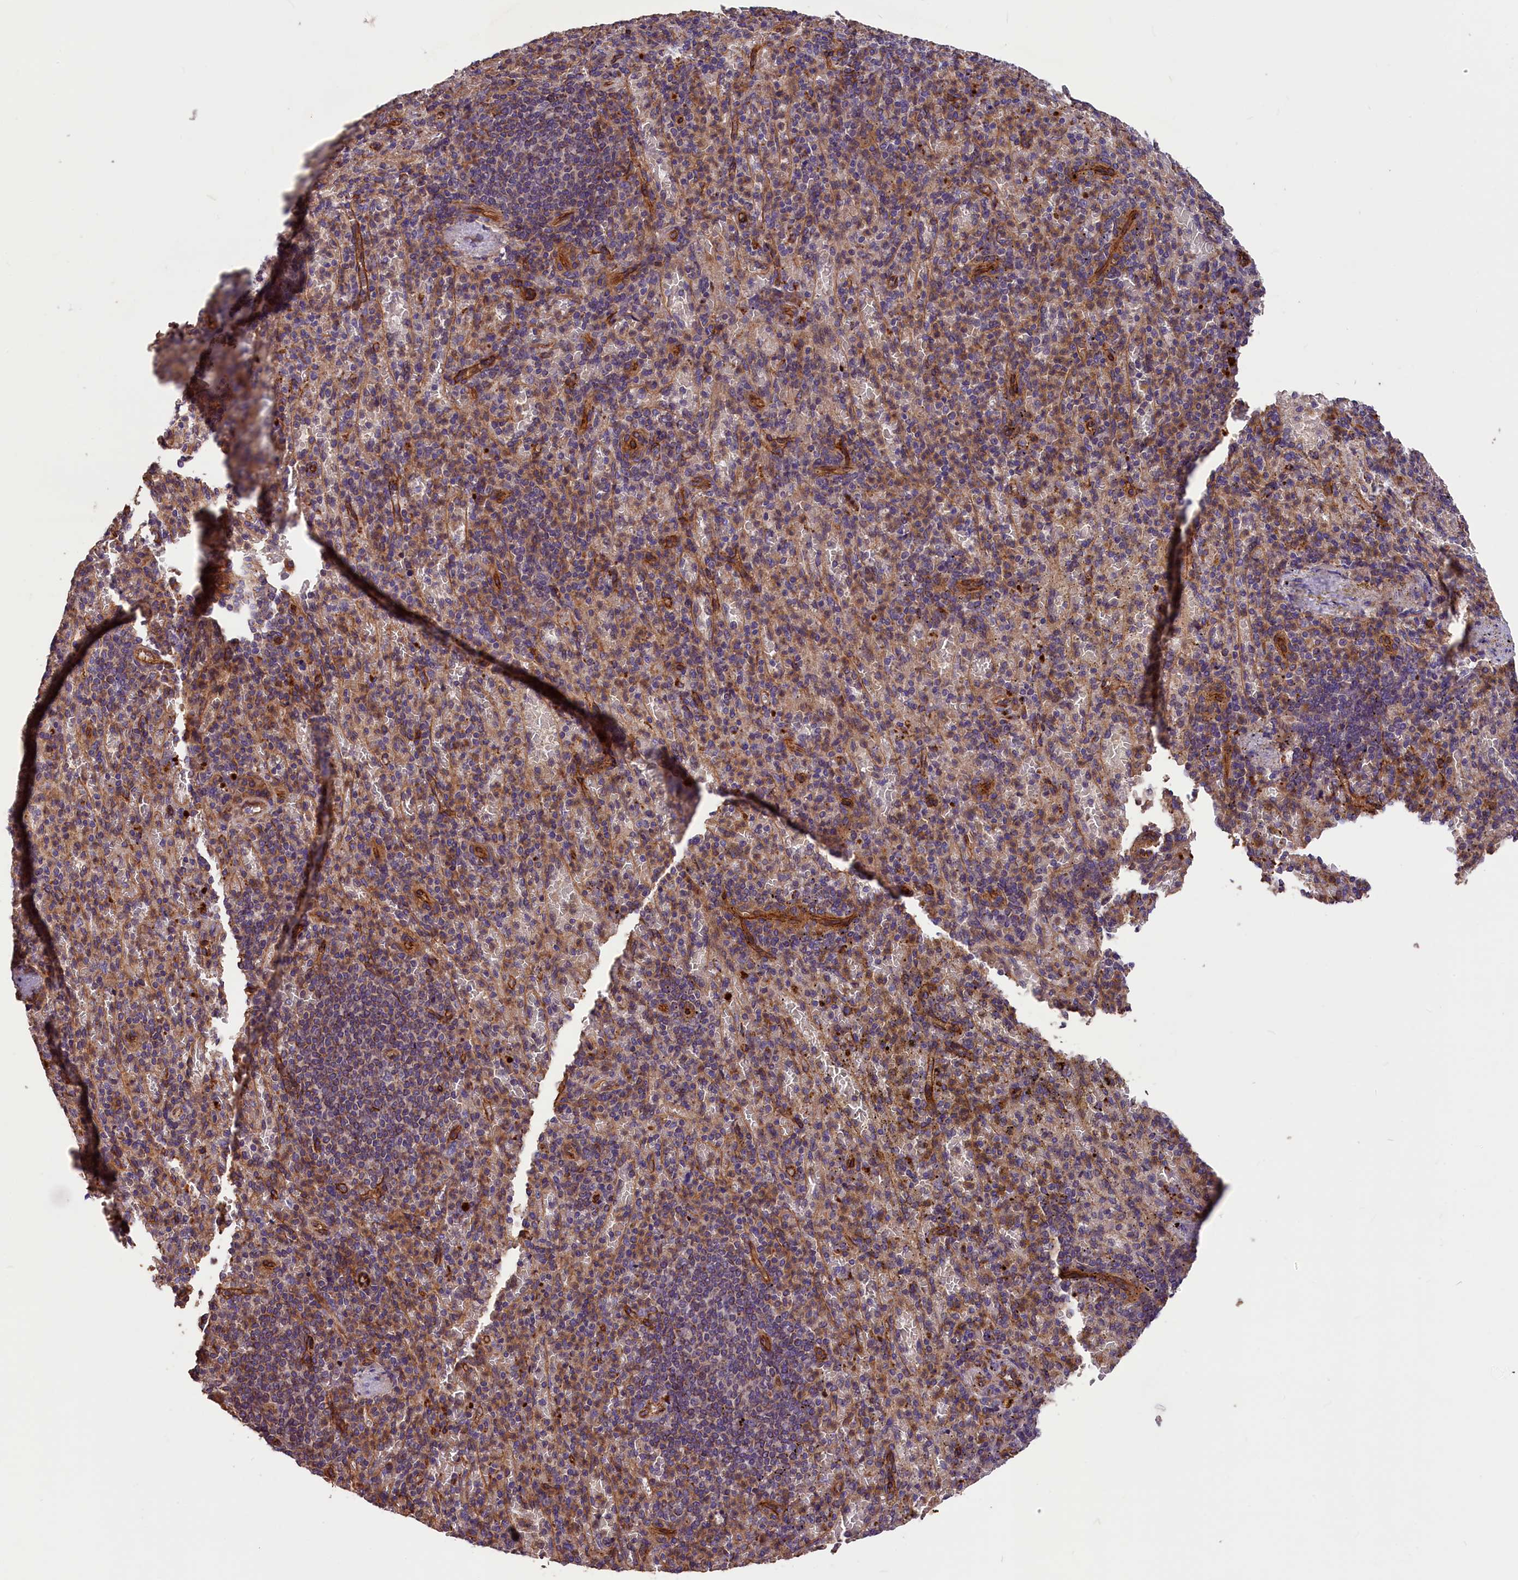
{"staining": {"intensity": "moderate", "quantity": "25%-75%", "location": "cytoplasmic/membranous"}, "tissue": "spleen", "cell_type": "Cells in red pulp", "image_type": "normal", "snomed": [{"axis": "morphology", "description": "Normal tissue, NOS"}, {"axis": "topography", "description": "Spleen"}], "caption": "A photomicrograph showing moderate cytoplasmic/membranous positivity in about 25%-75% of cells in red pulp in normal spleen, as visualized by brown immunohistochemical staining.", "gene": "ERMARD", "patient": {"sex": "female", "age": 74}}